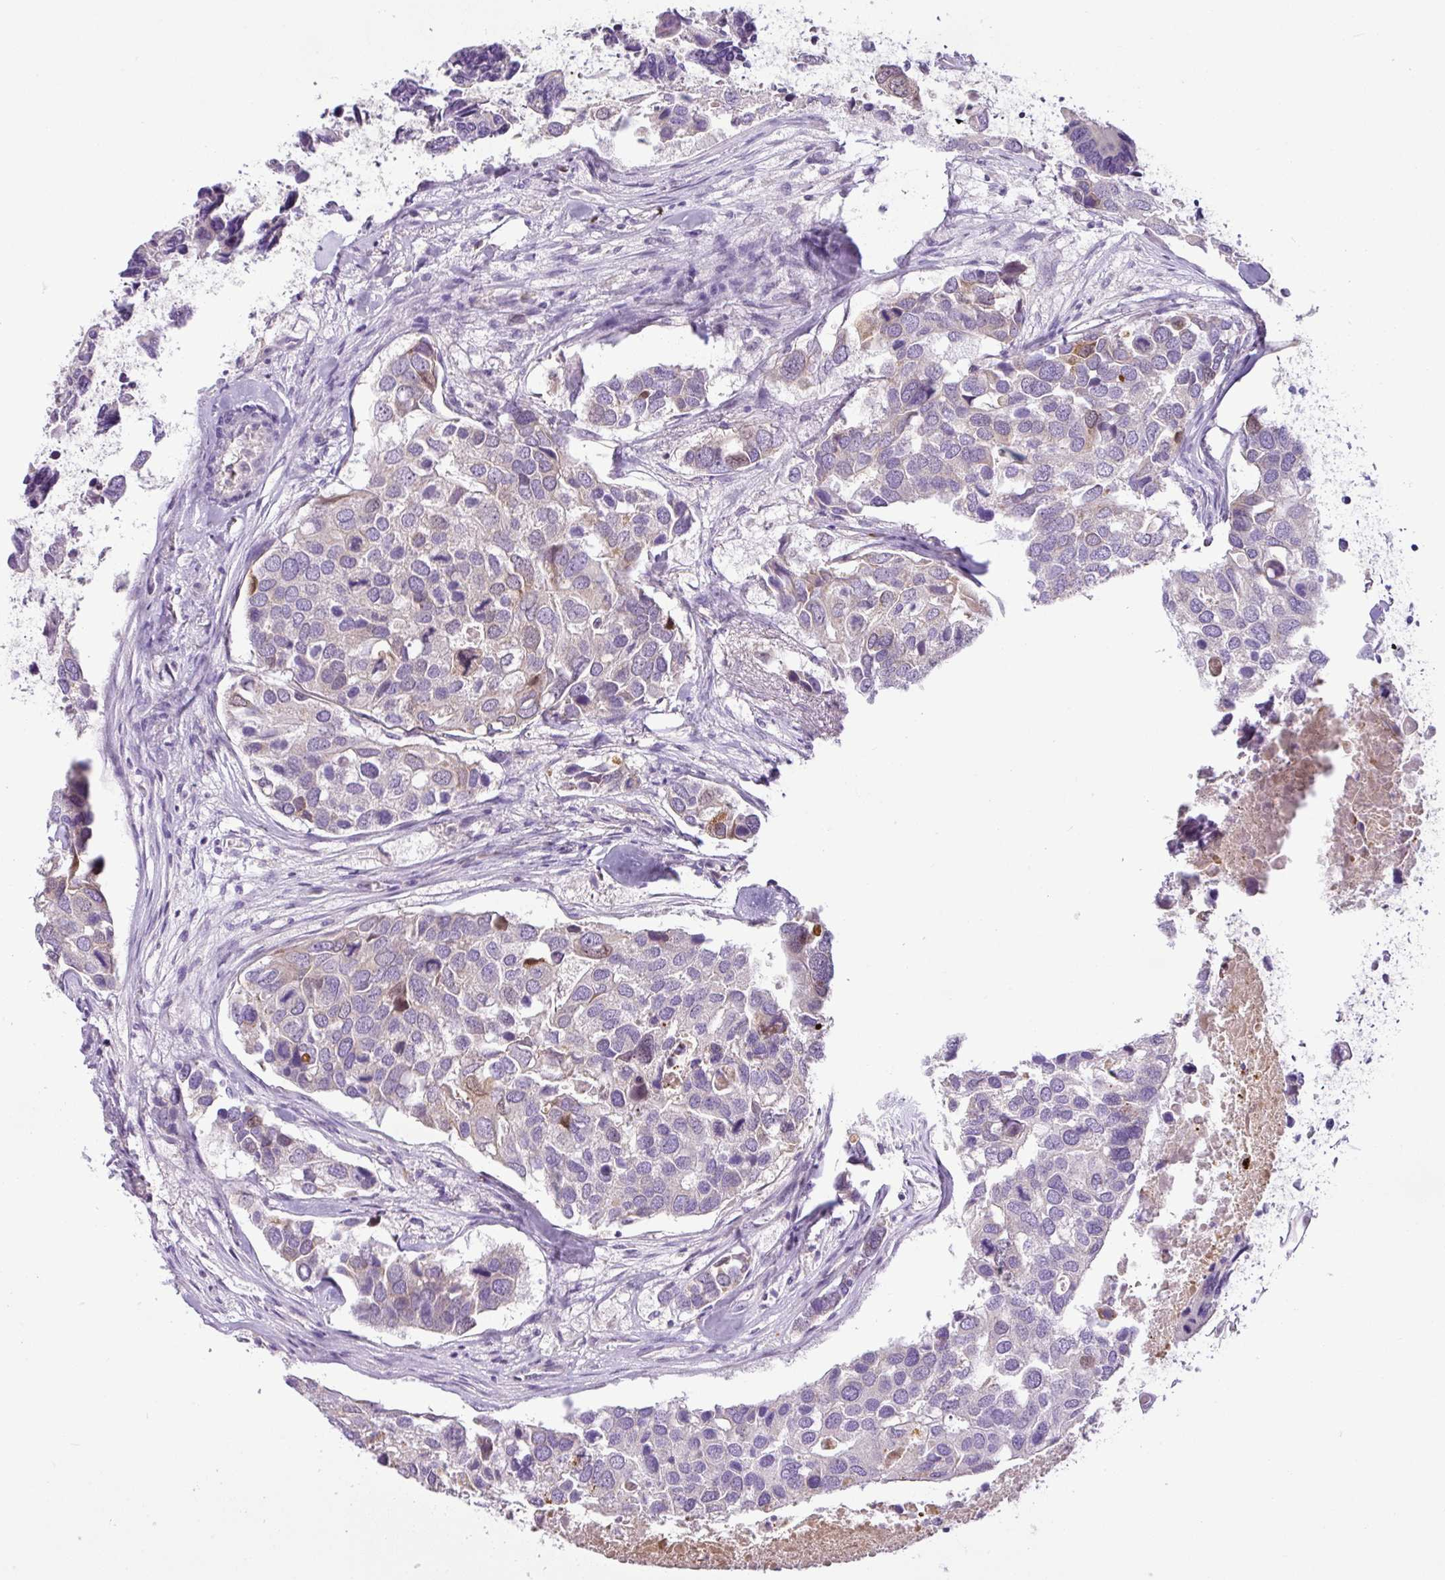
{"staining": {"intensity": "negative", "quantity": "none", "location": "none"}, "tissue": "breast cancer", "cell_type": "Tumor cells", "image_type": "cancer", "snomed": [{"axis": "morphology", "description": "Duct carcinoma"}, {"axis": "topography", "description": "Breast"}], "caption": "There is no significant expression in tumor cells of infiltrating ductal carcinoma (breast).", "gene": "HMCN2", "patient": {"sex": "female", "age": 83}}